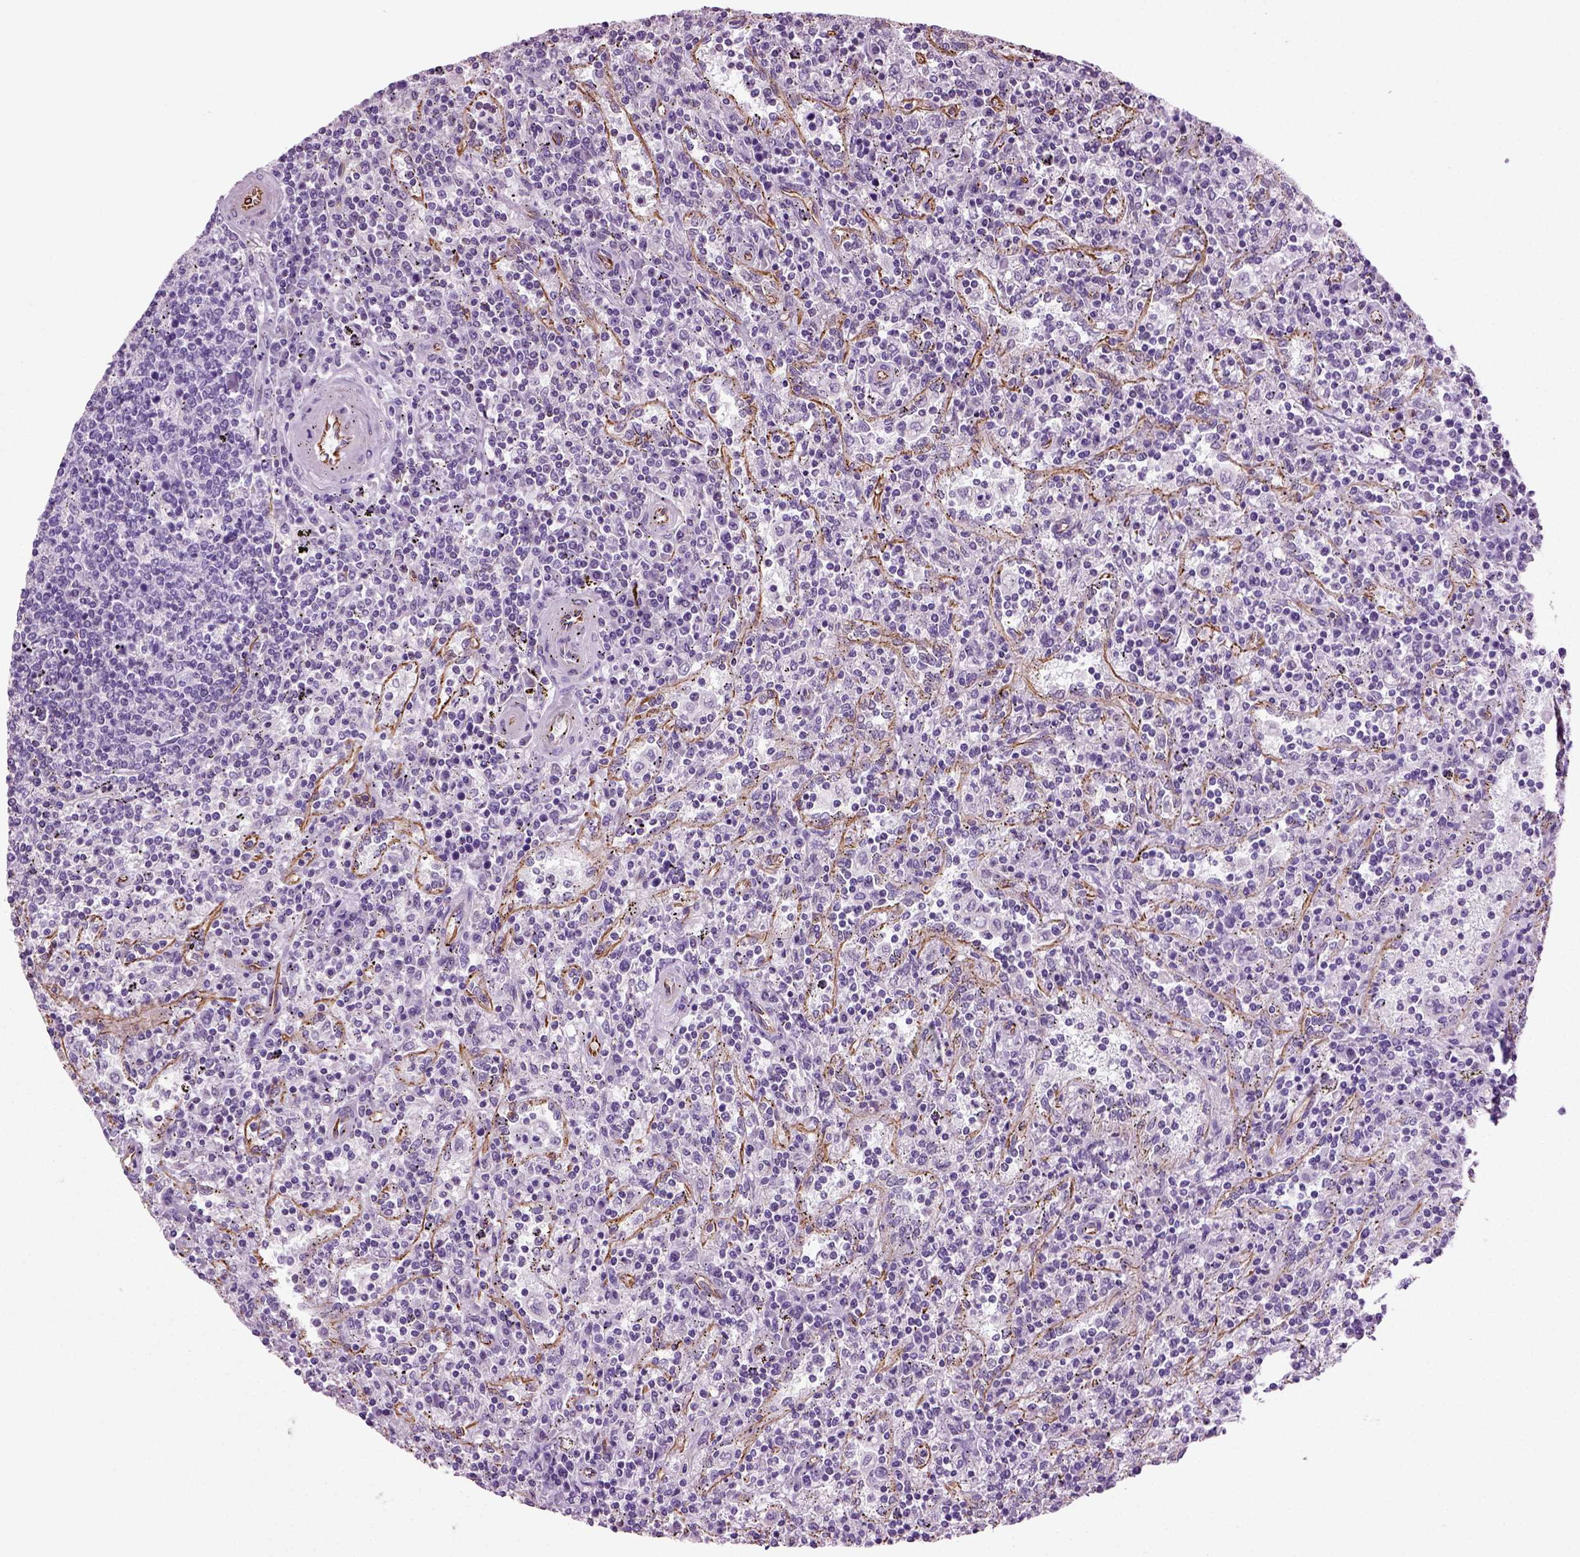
{"staining": {"intensity": "negative", "quantity": "none", "location": "none"}, "tissue": "lymphoma", "cell_type": "Tumor cells", "image_type": "cancer", "snomed": [{"axis": "morphology", "description": "Malignant lymphoma, non-Hodgkin's type, Low grade"}, {"axis": "topography", "description": "Lymph node"}], "caption": "Histopathology image shows no significant protein staining in tumor cells of lymphoma.", "gene": "ACER3", "patient": {"sex": "male", "age": 52}}